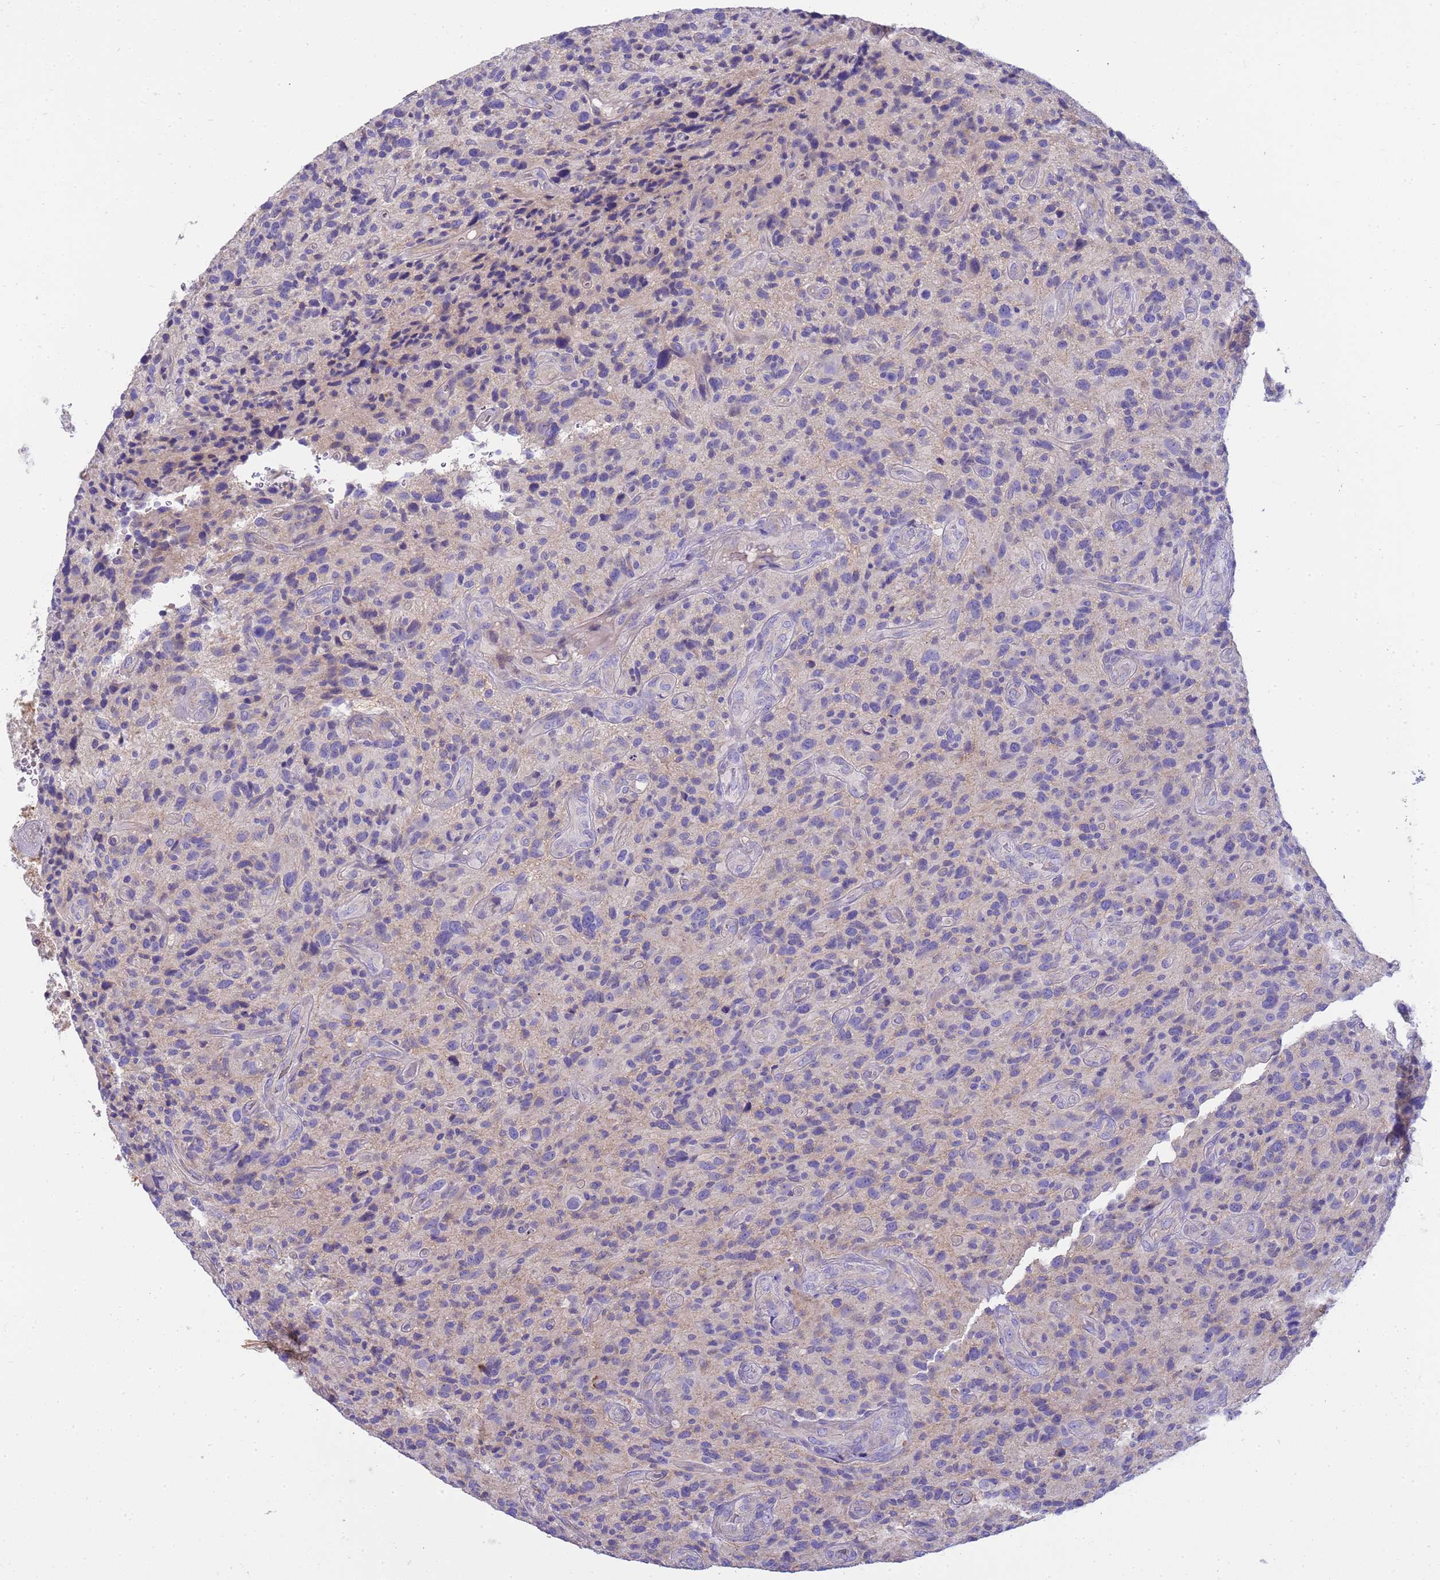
{"staining": {"intensity": "negative", "quantity": "none", "location": "none"}, "tissue": "glioma", "cell_type": "Tumor cells", "image_type": "cancer", "snomed": [{"axis": "morphology", "description": "Glioma, malignant, High grade"}, {"axis": "topography", "description": "Brain"}], "caption": "This is an immunohistochemistry photomicrograph of human glioma. There is no expression in tumor cells.", "gene": "RIPPLY2", "patient": {"sex": "male", "age": 47}}